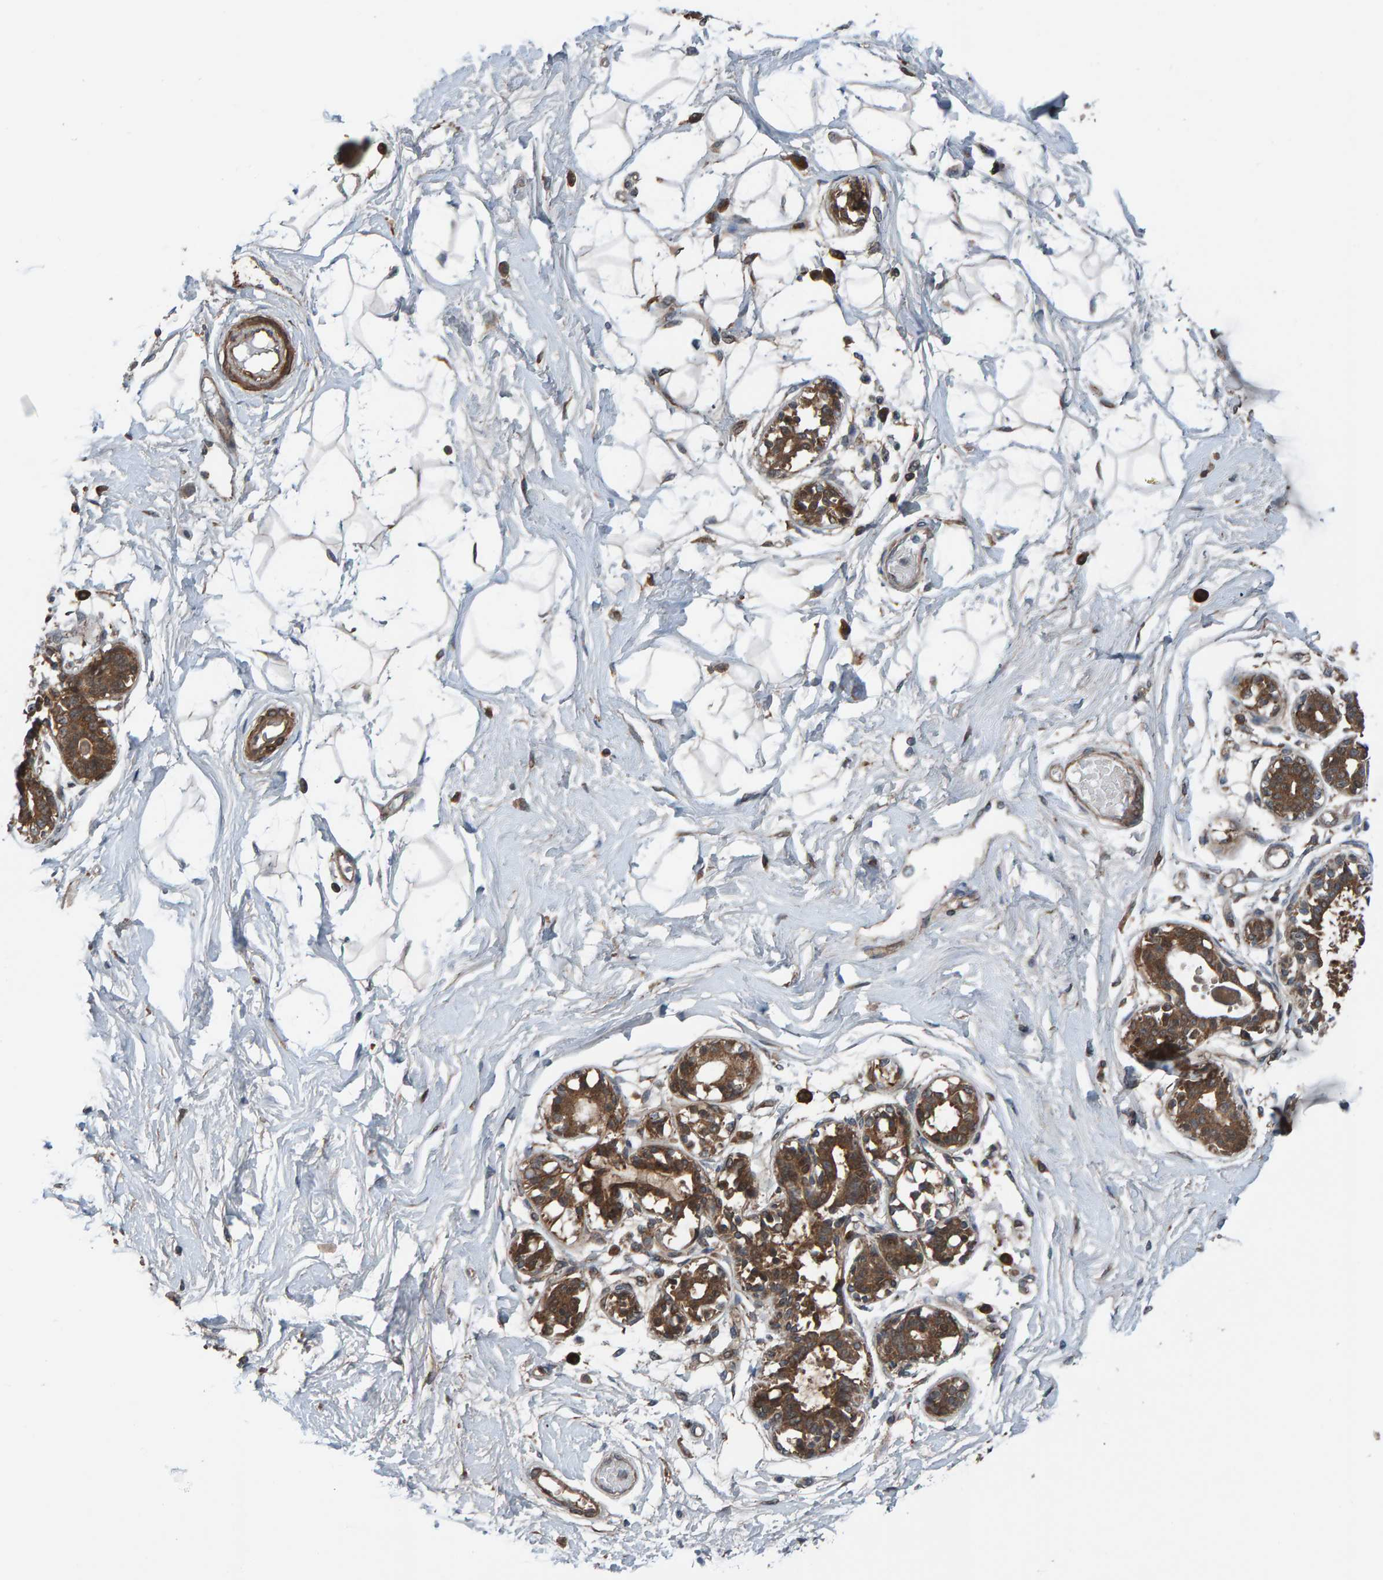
{"staining": {"intensity": "negative", "quantity": "none", "location": "none"}, "tissue": "breast", "cell_type": "Adipocytes", "image_type": "normal", "snomed": [{"axis": "morphology", "description": "Normal tissue, NOS"}, {"axis": "topography", "description": "Breast"}], "caption": "Adipocytes show no significant staining in benign breast.", "gene": "CUEDC1", "patient": {"sex": "female", "age": 45}}